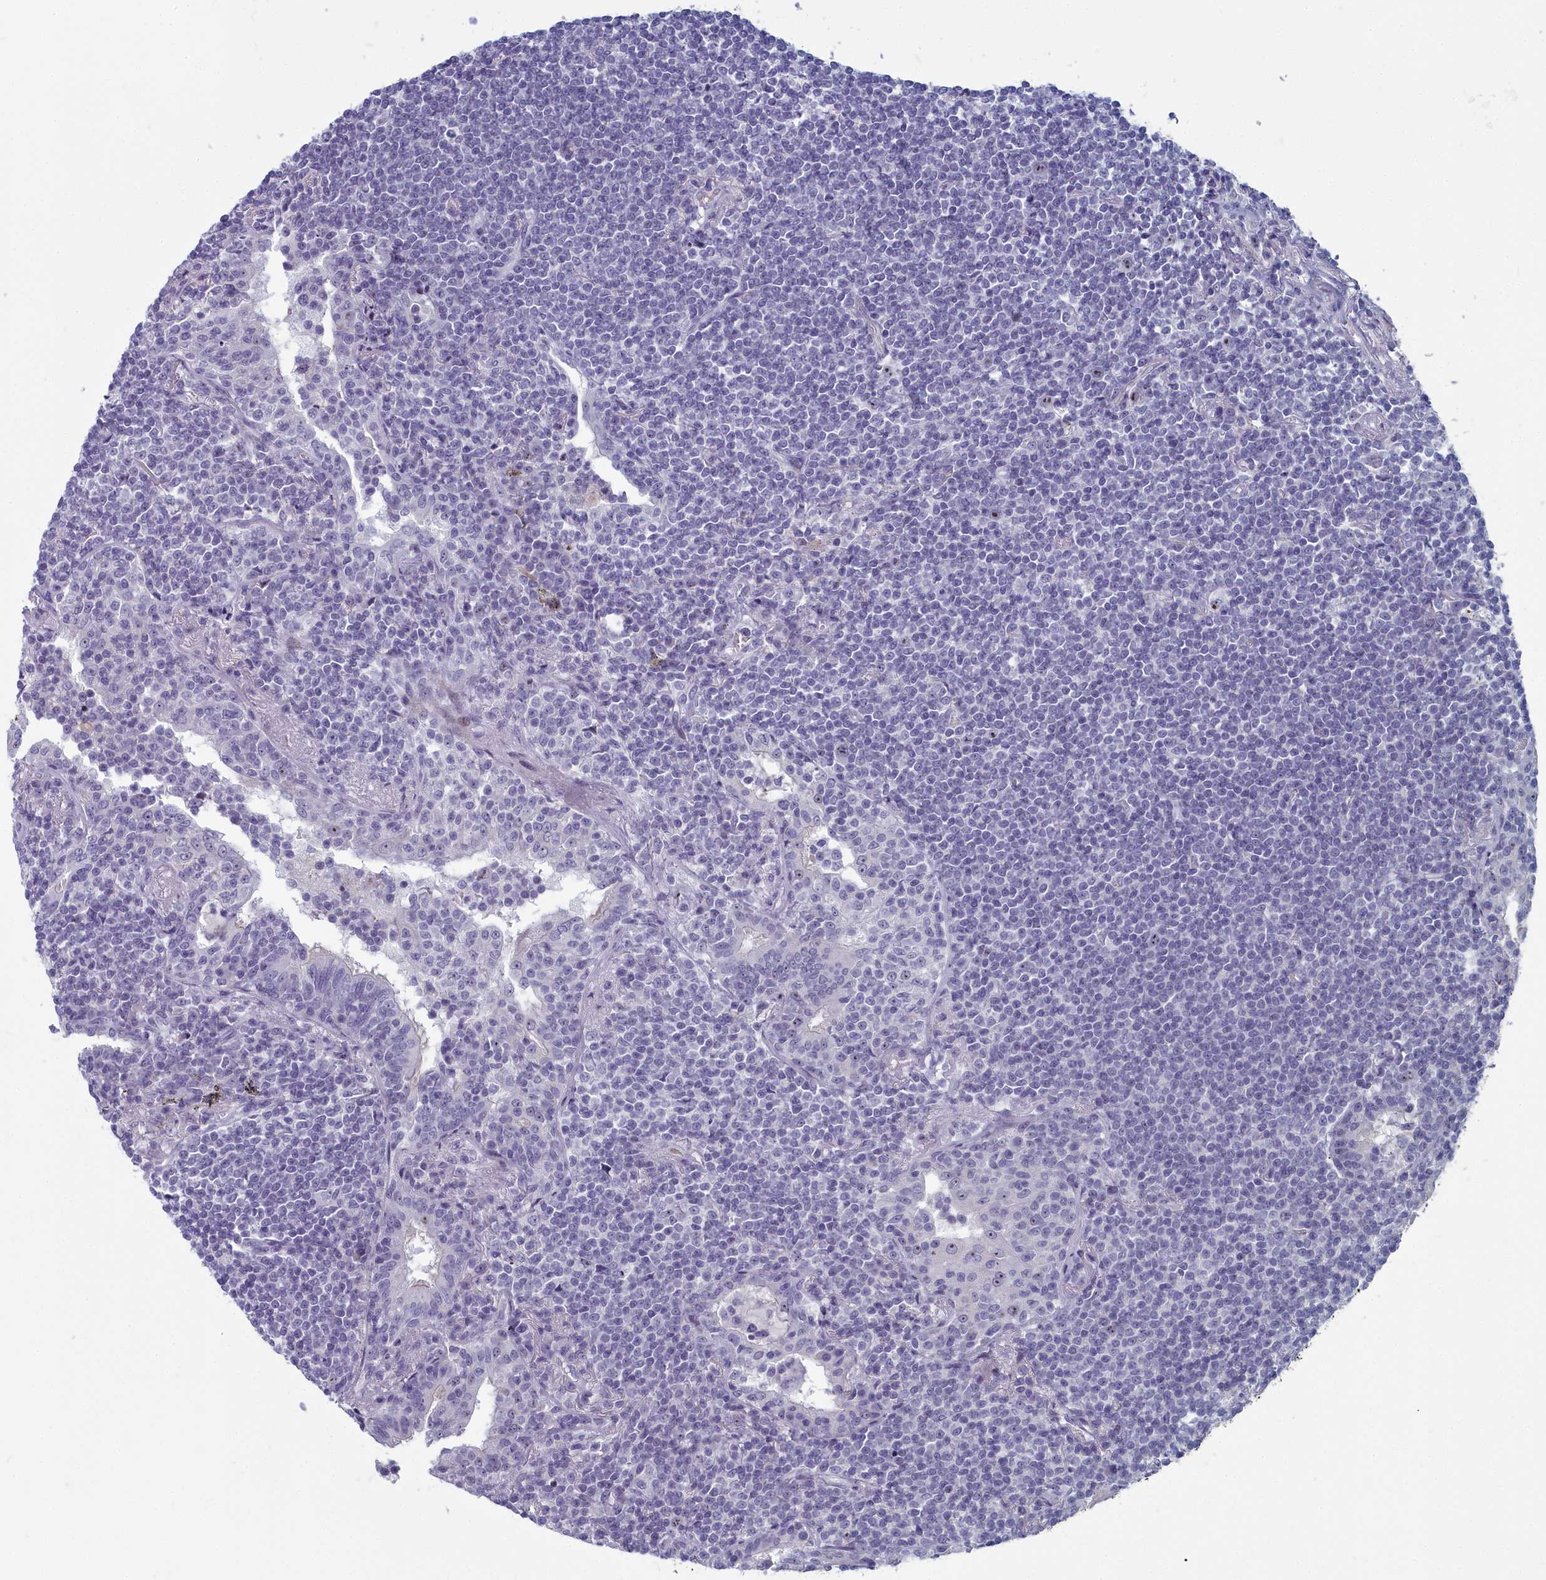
{"staining": {"intensity": "negative", "quantity": "none", "location": "none"}, "tissue": "lymphoma", "cell_type": "Tumor cells", "image_type": "cancer", "snomed": [{"axis": "morphology", "description": "Malignant lymphoma, non-Hodgkin's type, Low grade"}, {"axis": "topography", "description": "Lung"}], "caption": "Malignant lymphoma, non-Hodgkin's type (low-grade) stained for a protein using IHC reveals no positivity tumor cells.", "gene": "INSYN2A", "patient": {"sex": "female", "age": 71}}